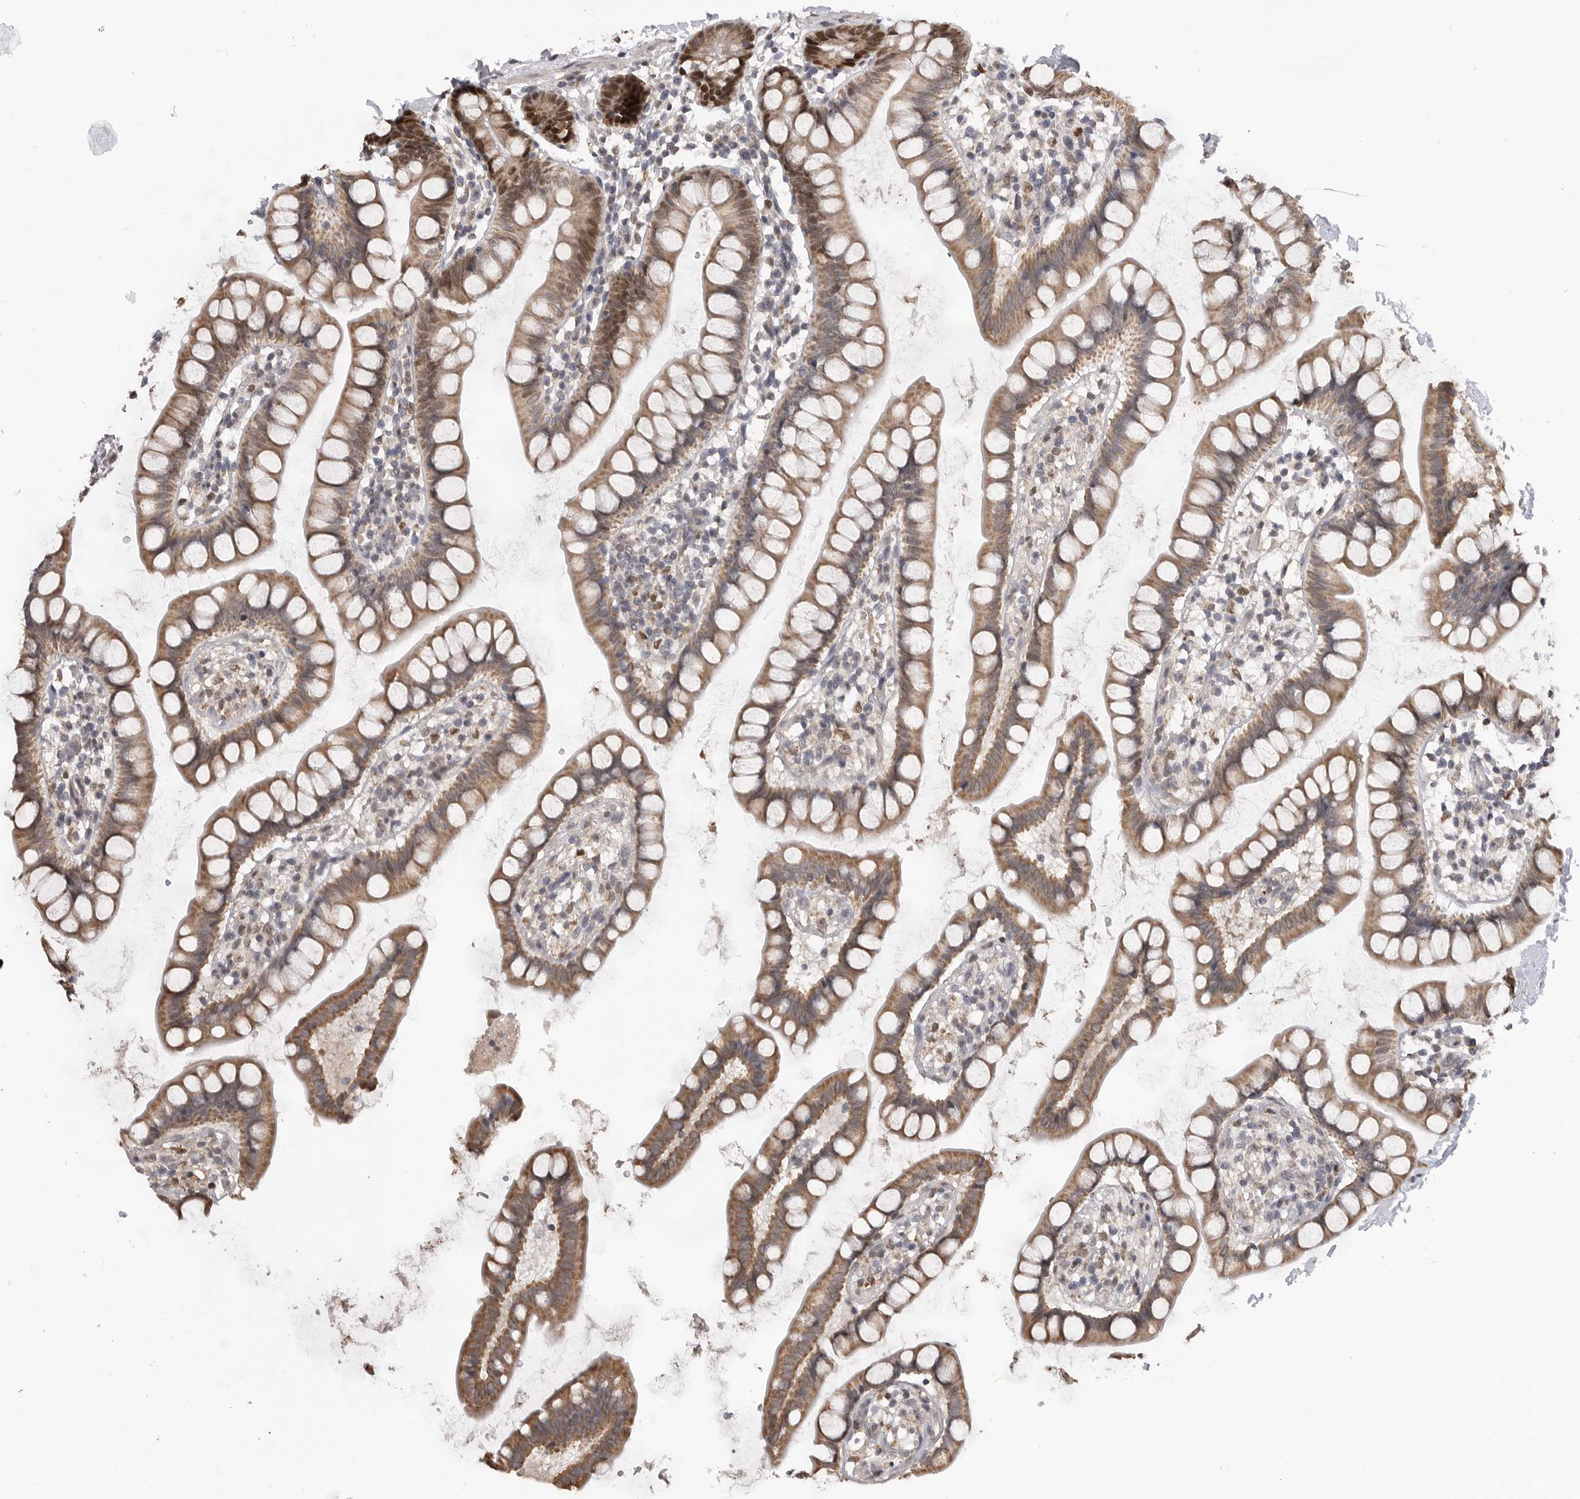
{"staining": {"intensity": "moderate", "quantity": ">75%", "location": "cytoplasmic/membranous,nuclear"}, "tissue": "small intestine", "cell_type": "Glandular cells", "image_type": "normal", "snomed": [{"axis": "morphology", "description": "Normal tissue, NOS"}, {"axis": "topography", "description": "Small intestine"}], "caption": "Immunohistochemical staining of unremarkable small intestine shows medium levels of moderate cytoplasmic/membranous,nuclear staining in approximately >75% of glandular cells. Immunohistochemistry stains the protein of interest in brown and the nuclei are stained blue.", "gene": "SMARCC1", "patient": {"sex": "female", "age": 84}}